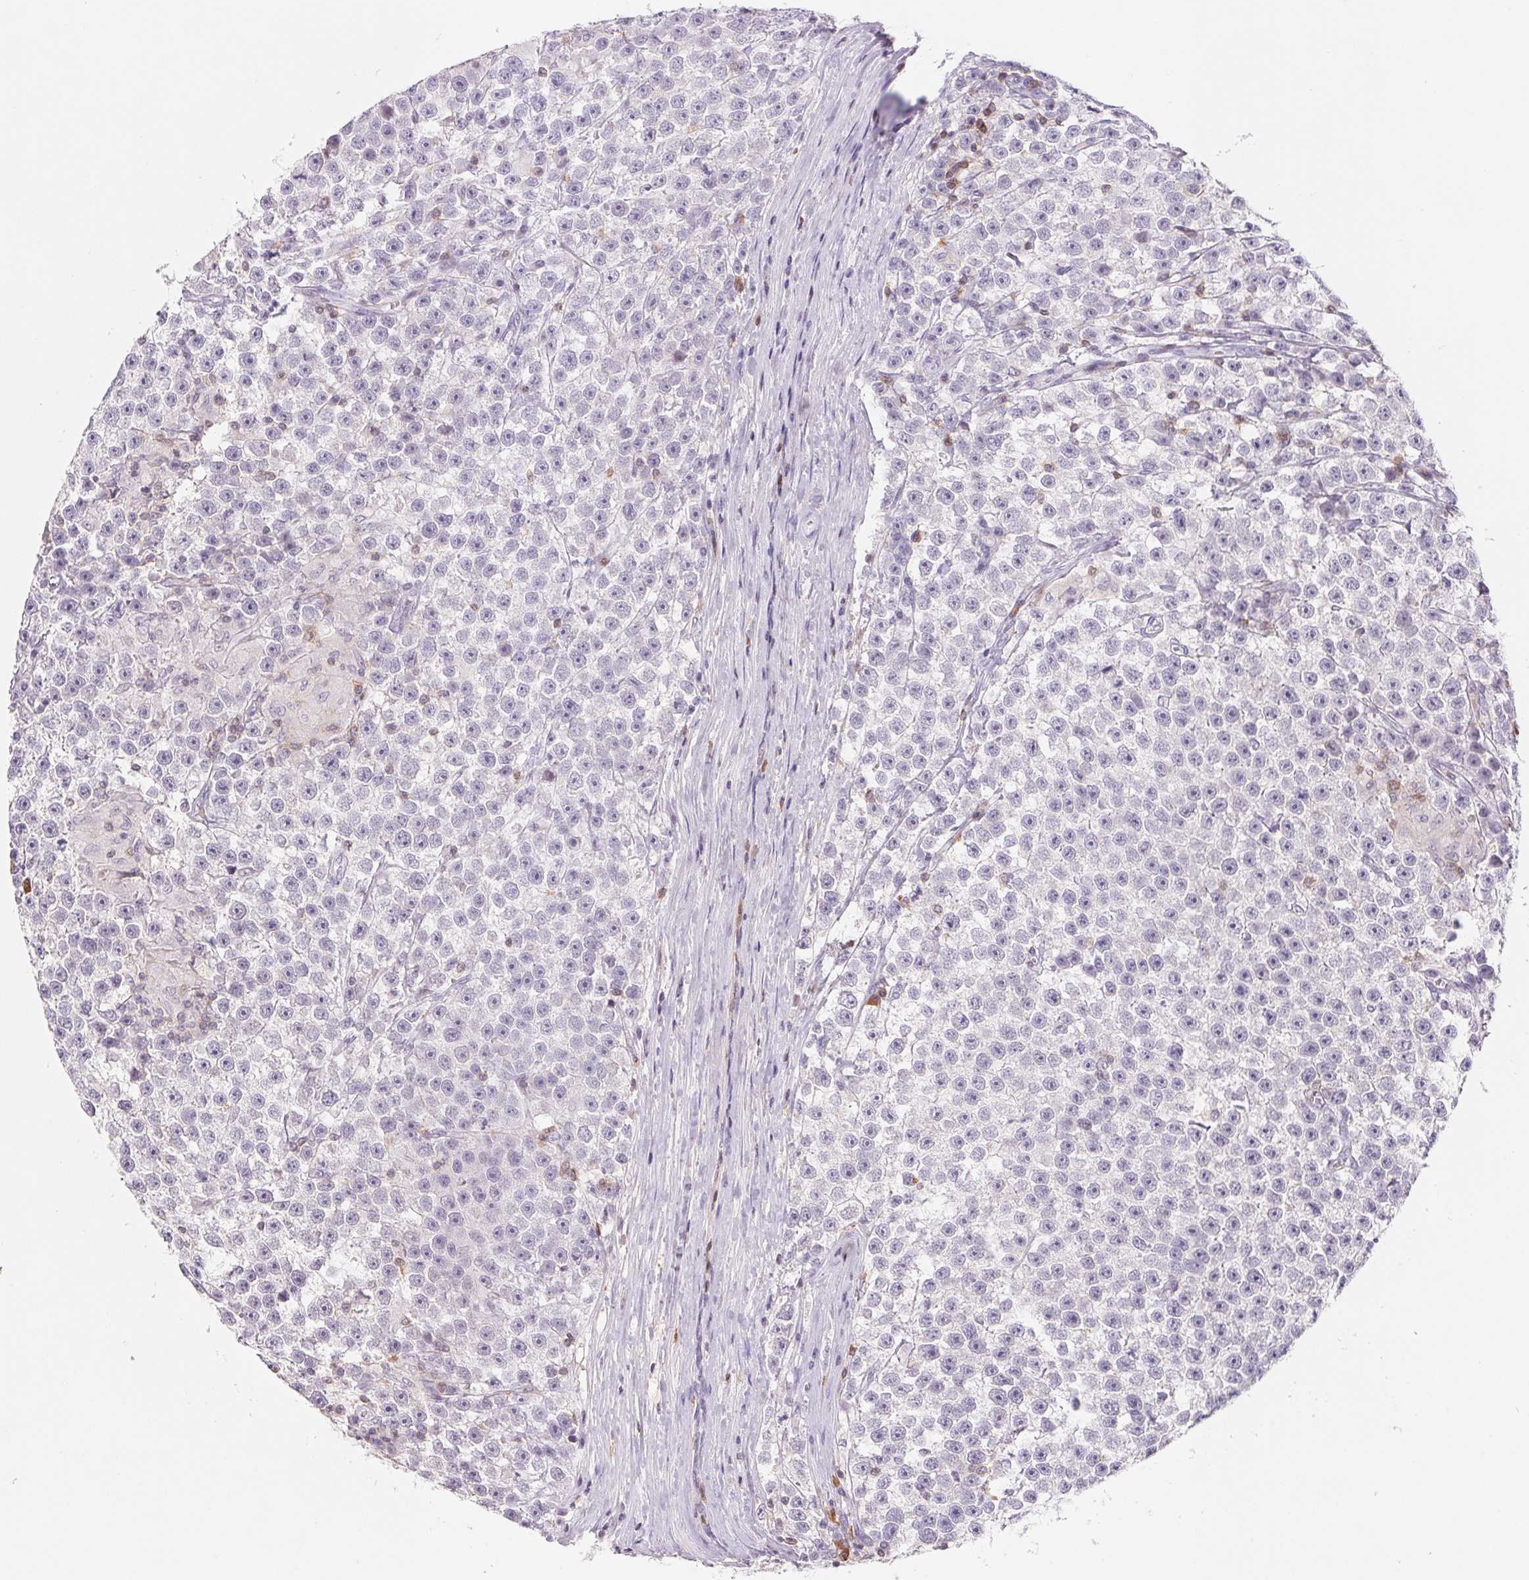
{"staining": {"intensity": "negative", "quantity": "none", "location": "none"}, "tissue": "testis cancer", "cell_type": "Tumor cells", "image_type": "cancer", "snomed": [{"axis": "morphology", "description": "Seminoma, NOS"}, {"axis": "topography", "description": "Testis"}], "caption": "Testis cancer was stained to show a protein in brown. There is no significant positivity in tumor cells.", "gene": "KIF26A", "patient": {"sex": "male", "age": 31}}